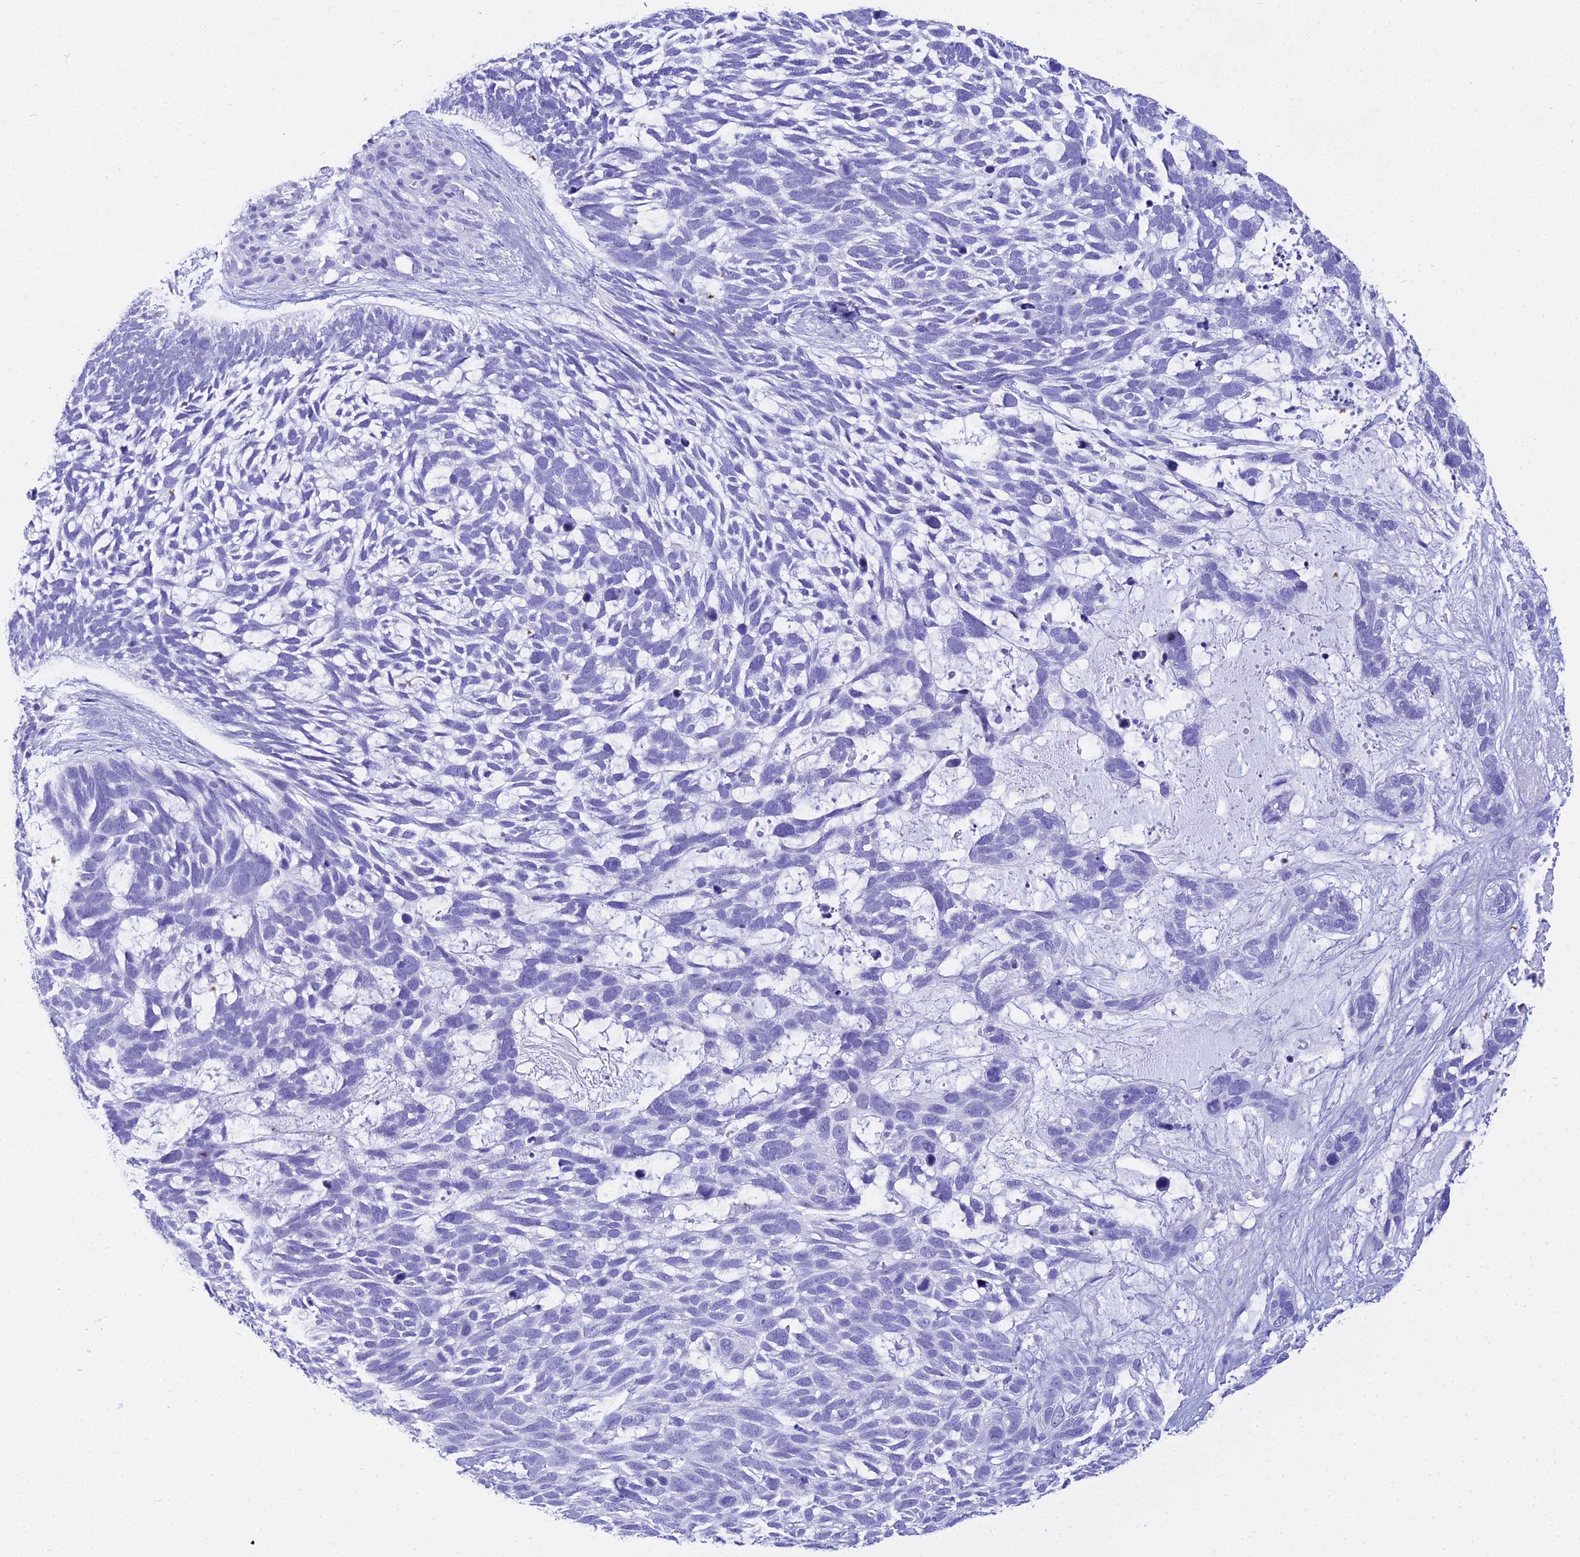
{"staining": {"intensity": "negative", "quantity": "none", "location": "none"}, "tissue": "skin cancer", "cell_type": "Tumor cells", "image_type": "cancer", "snomed": [{"axis": "morphology", "description": "Basal cell carcinoma"}, {"axis": "topography", "description": "Skin"}], "caption": "IHC of human skin cancer shows no positivity in tumor cells. (Stains: DAB (3,3'-diaminobenzidine) immunohistochemistry (IHC) with hematoxylin counter stain, Microscopy: brightfield microscopy at high magnification).", "gene": "ZNF442", "patient": {"sex": "male", "age": 88}}